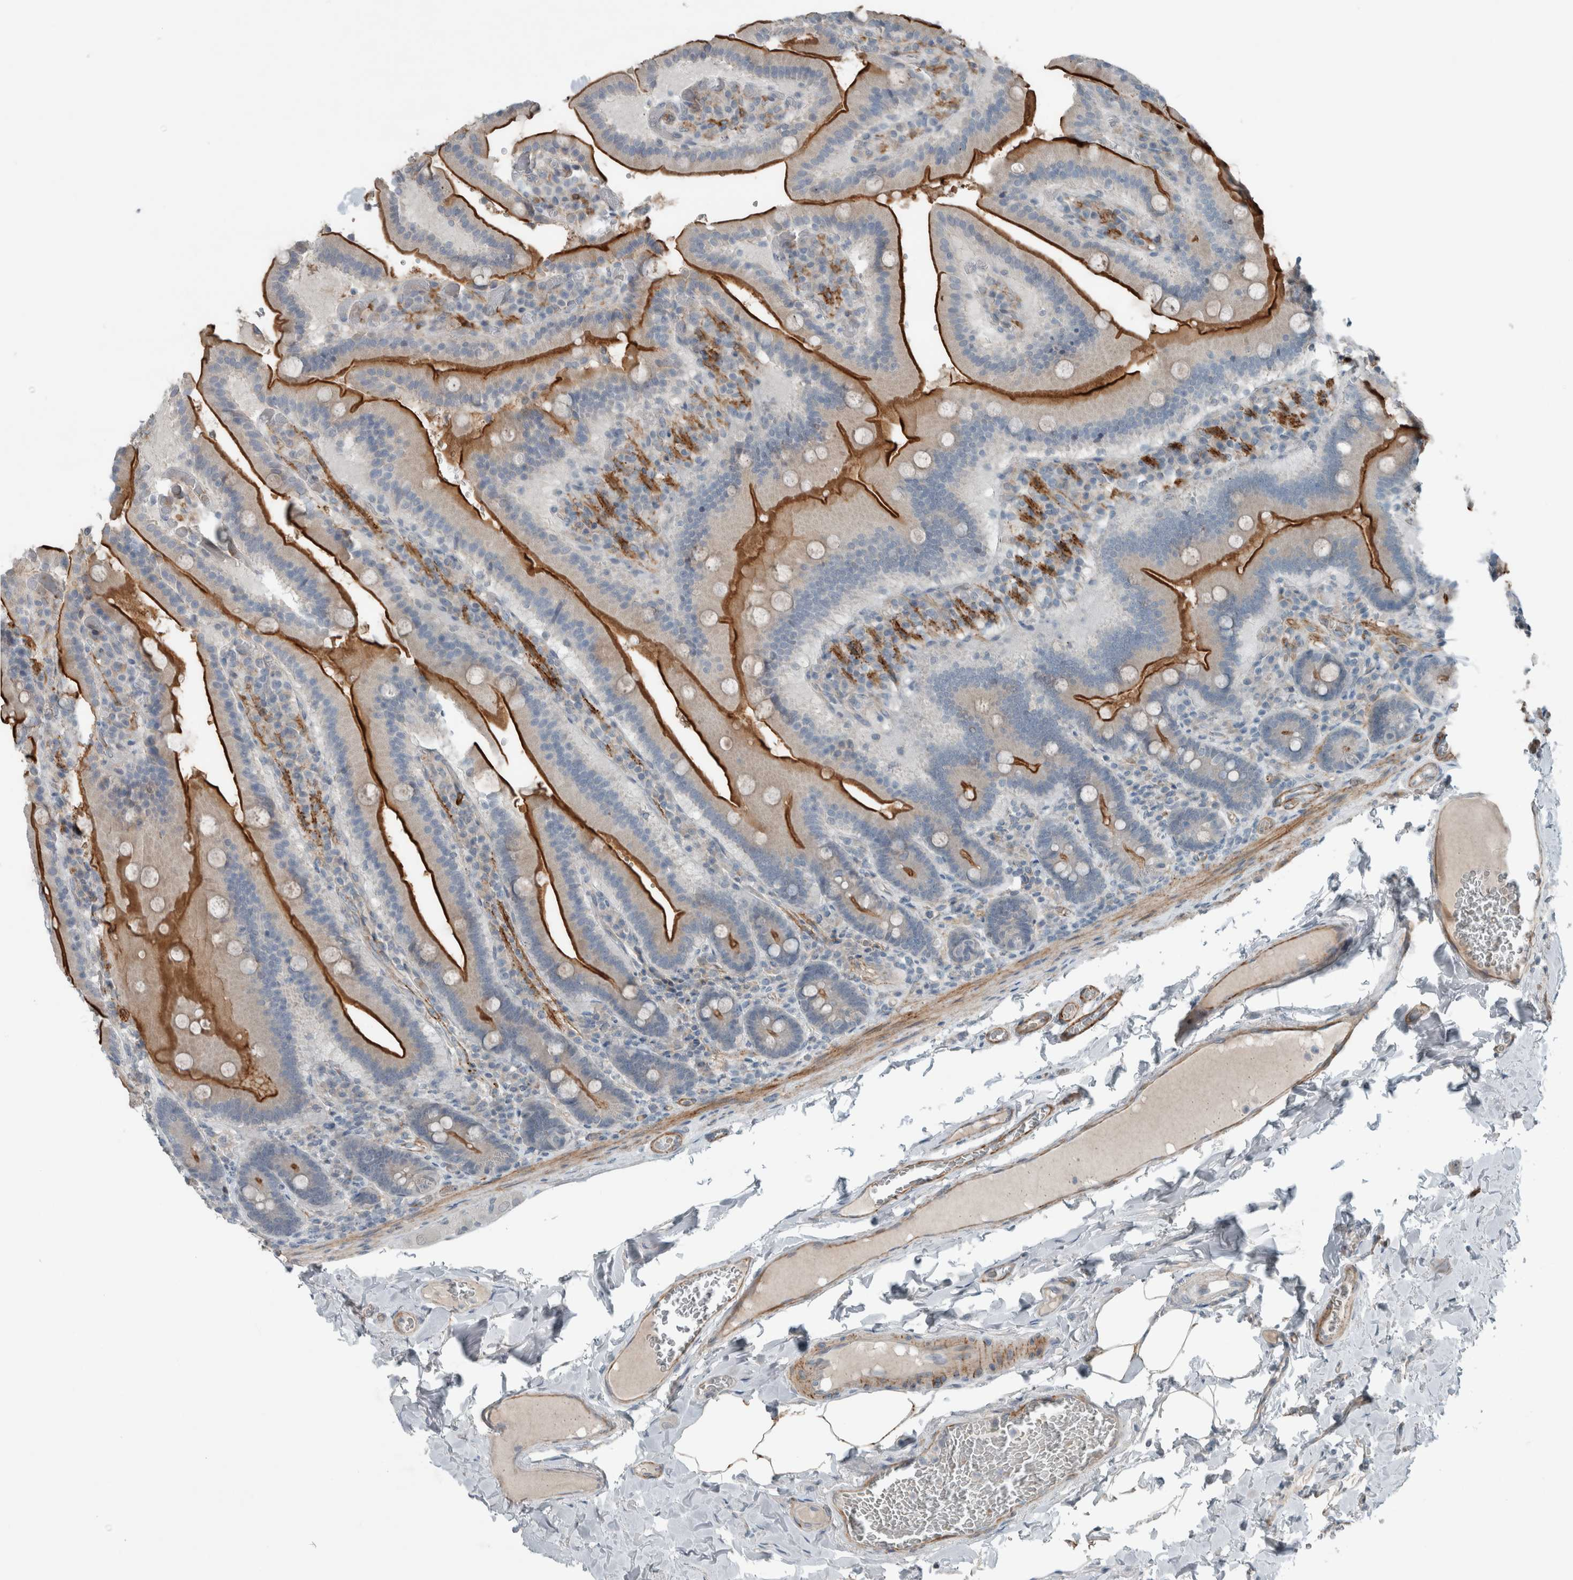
{"staining": {"intensity": "strong", "quantity": ">75%", "location": "cytoplasmic/membranous"}, "tissue": "duodenum", "cell_type": "Glandular cells", "image_type": "normal", "snomed": [{"axis": "morphology", "description": "Normal tissue, NOS"}, {"axis": "topography", "description": "Duodenum"}], "caption": "Immunohistochemistry (IHC) of benign human duodenum exhibits high levels of strong cytoplasmic/membranous positivity in approximately >75% of glandular cells.", "gene": "JADE2", "patient": {"sex": "female", "age": 62}}